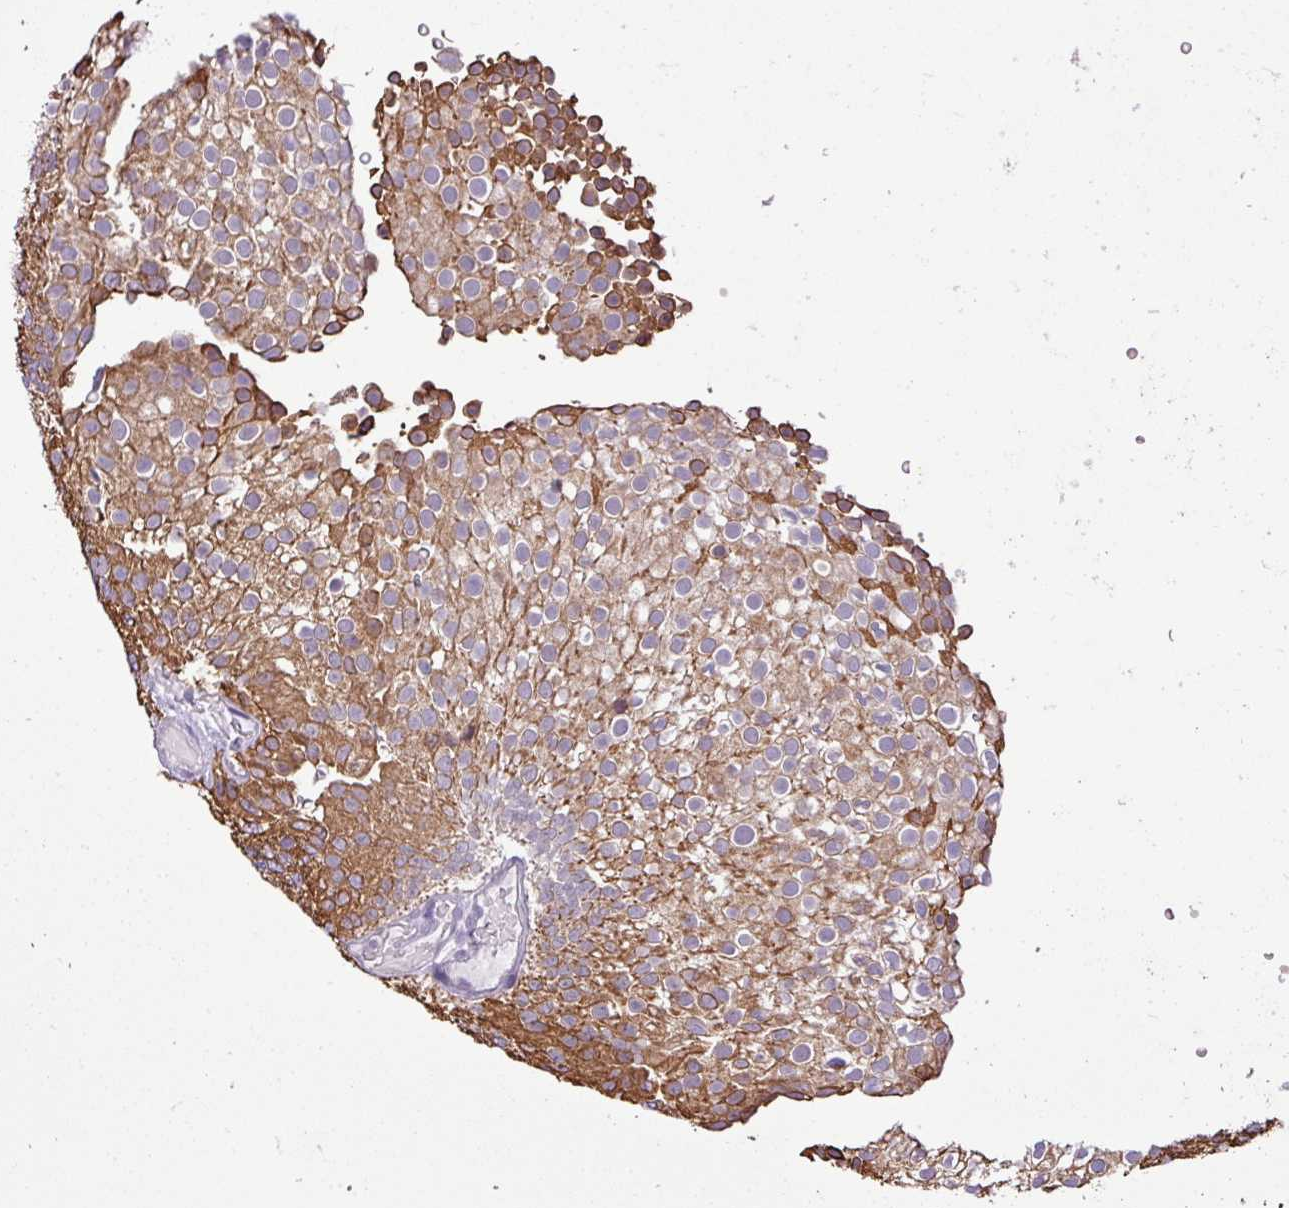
{"staining": {"intensity": "moderate", "quantity": ">75%", "location": "cytoplasmic/membranous"}, "tissue": "urothelial cancer", "cell_type": "Tumor cells", "image_type": "cancer", "snomed": [{"axis": "morphology", "description": "Urothelial carcinoma, Low grade"}, {"axis": "topography", "description": "Urinary bladder"}], "caption": "Urothelial cancer stained with a protein marker shows moderate staining in tumor cells.", "gene": "SGPP1", "patient": {"sex": "male", "age": 78}}